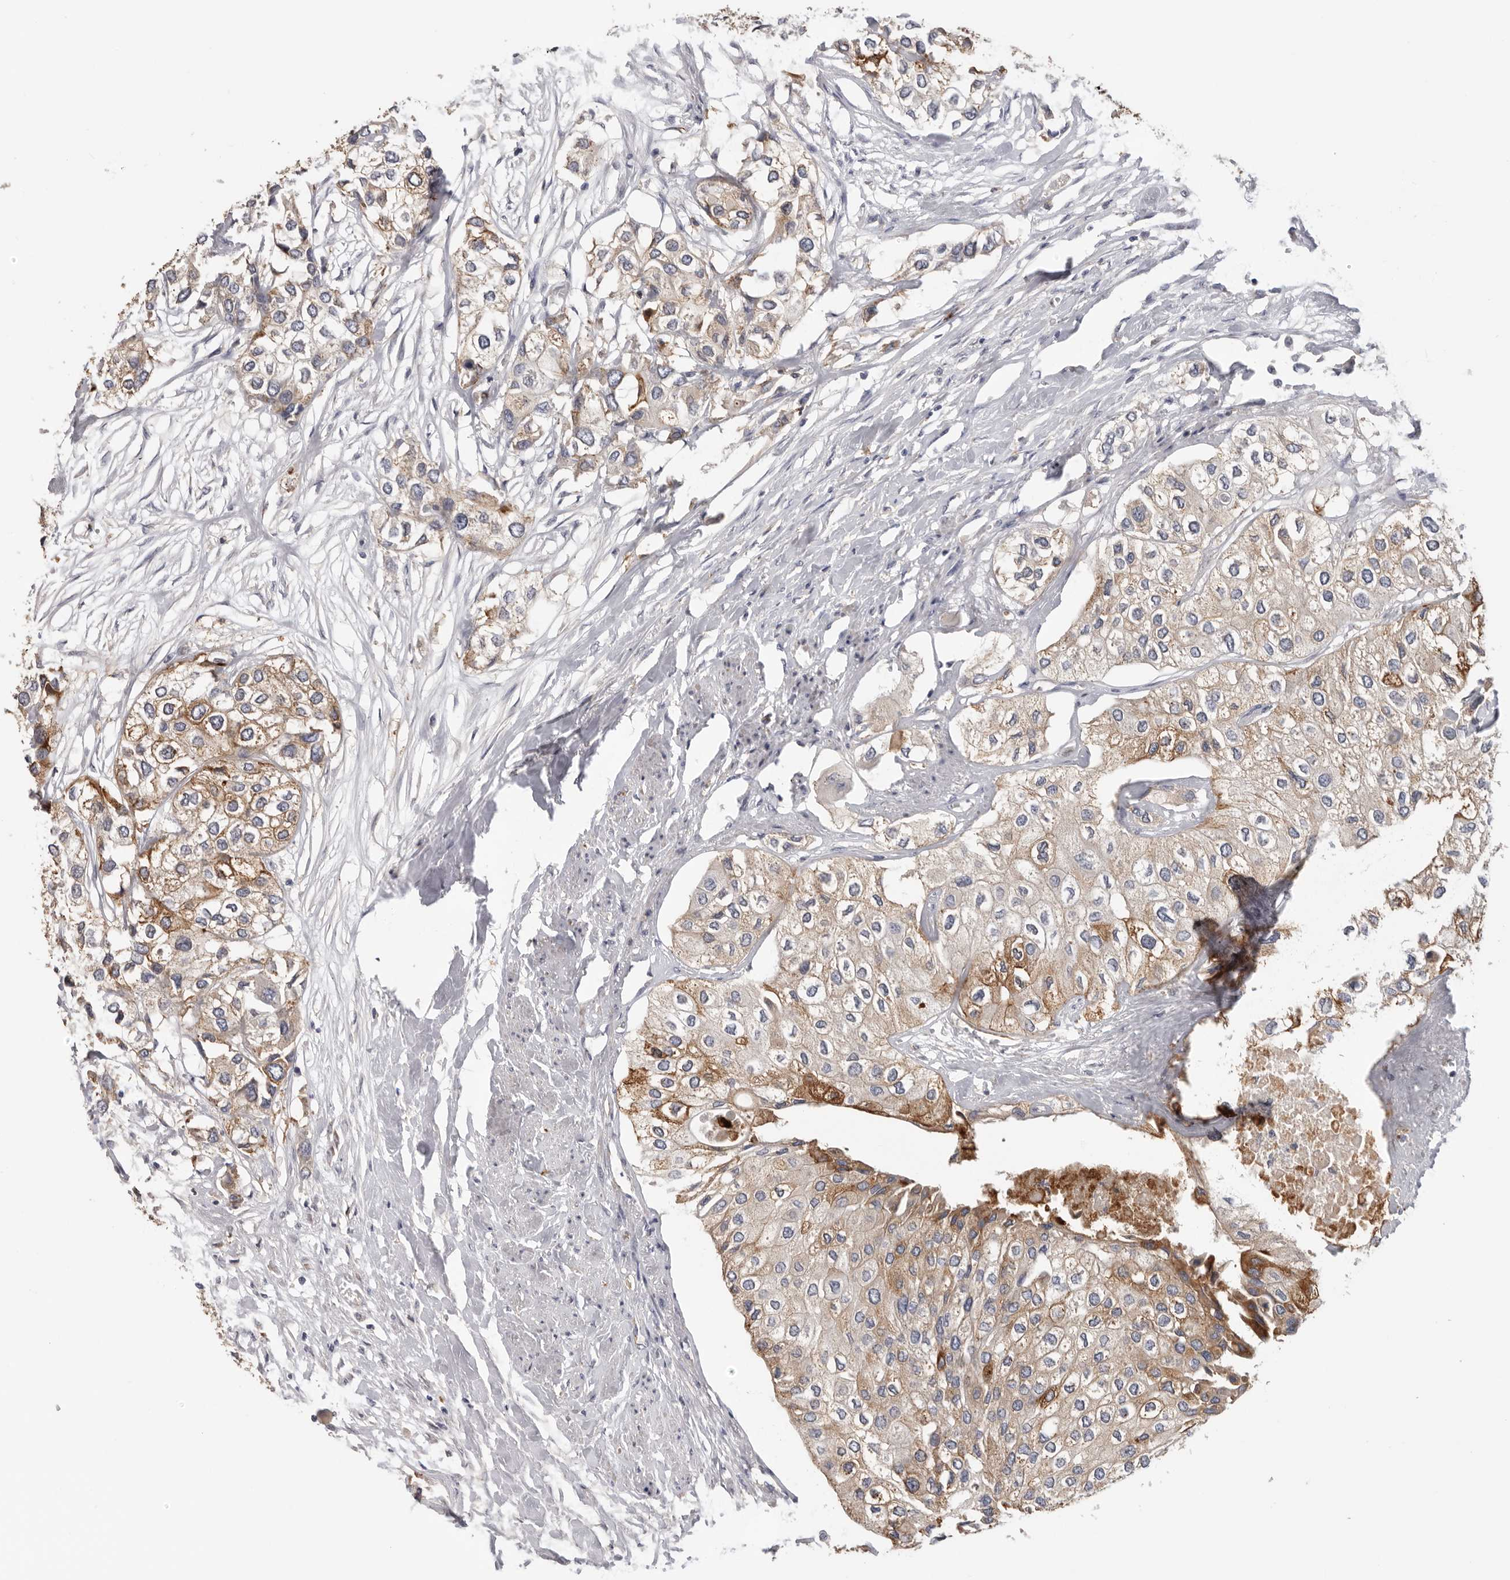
{"staining": {"intensity": "moderate", "quantity": ">75%", "location": "cytoplasmic/membranous"}, "tissue": "urothelial cancer", "cell_type": "Tumor cells", "image_type": "cancer", "snomed": [{"axis": "morphology", "description": "Urothelial carcinoma, High grade"}, {"axis": "topography", "description": "Urinary bladder"}], "caption": "About >75% of tumor cells in human urothelial carcinoma (high-grade) reveal moderate cytoplasmic/membranous protein positivity as visualized by brown immunohistochemical staining.", "gene": "TFRC", "patient": {"sex": "male", "age": 64}}